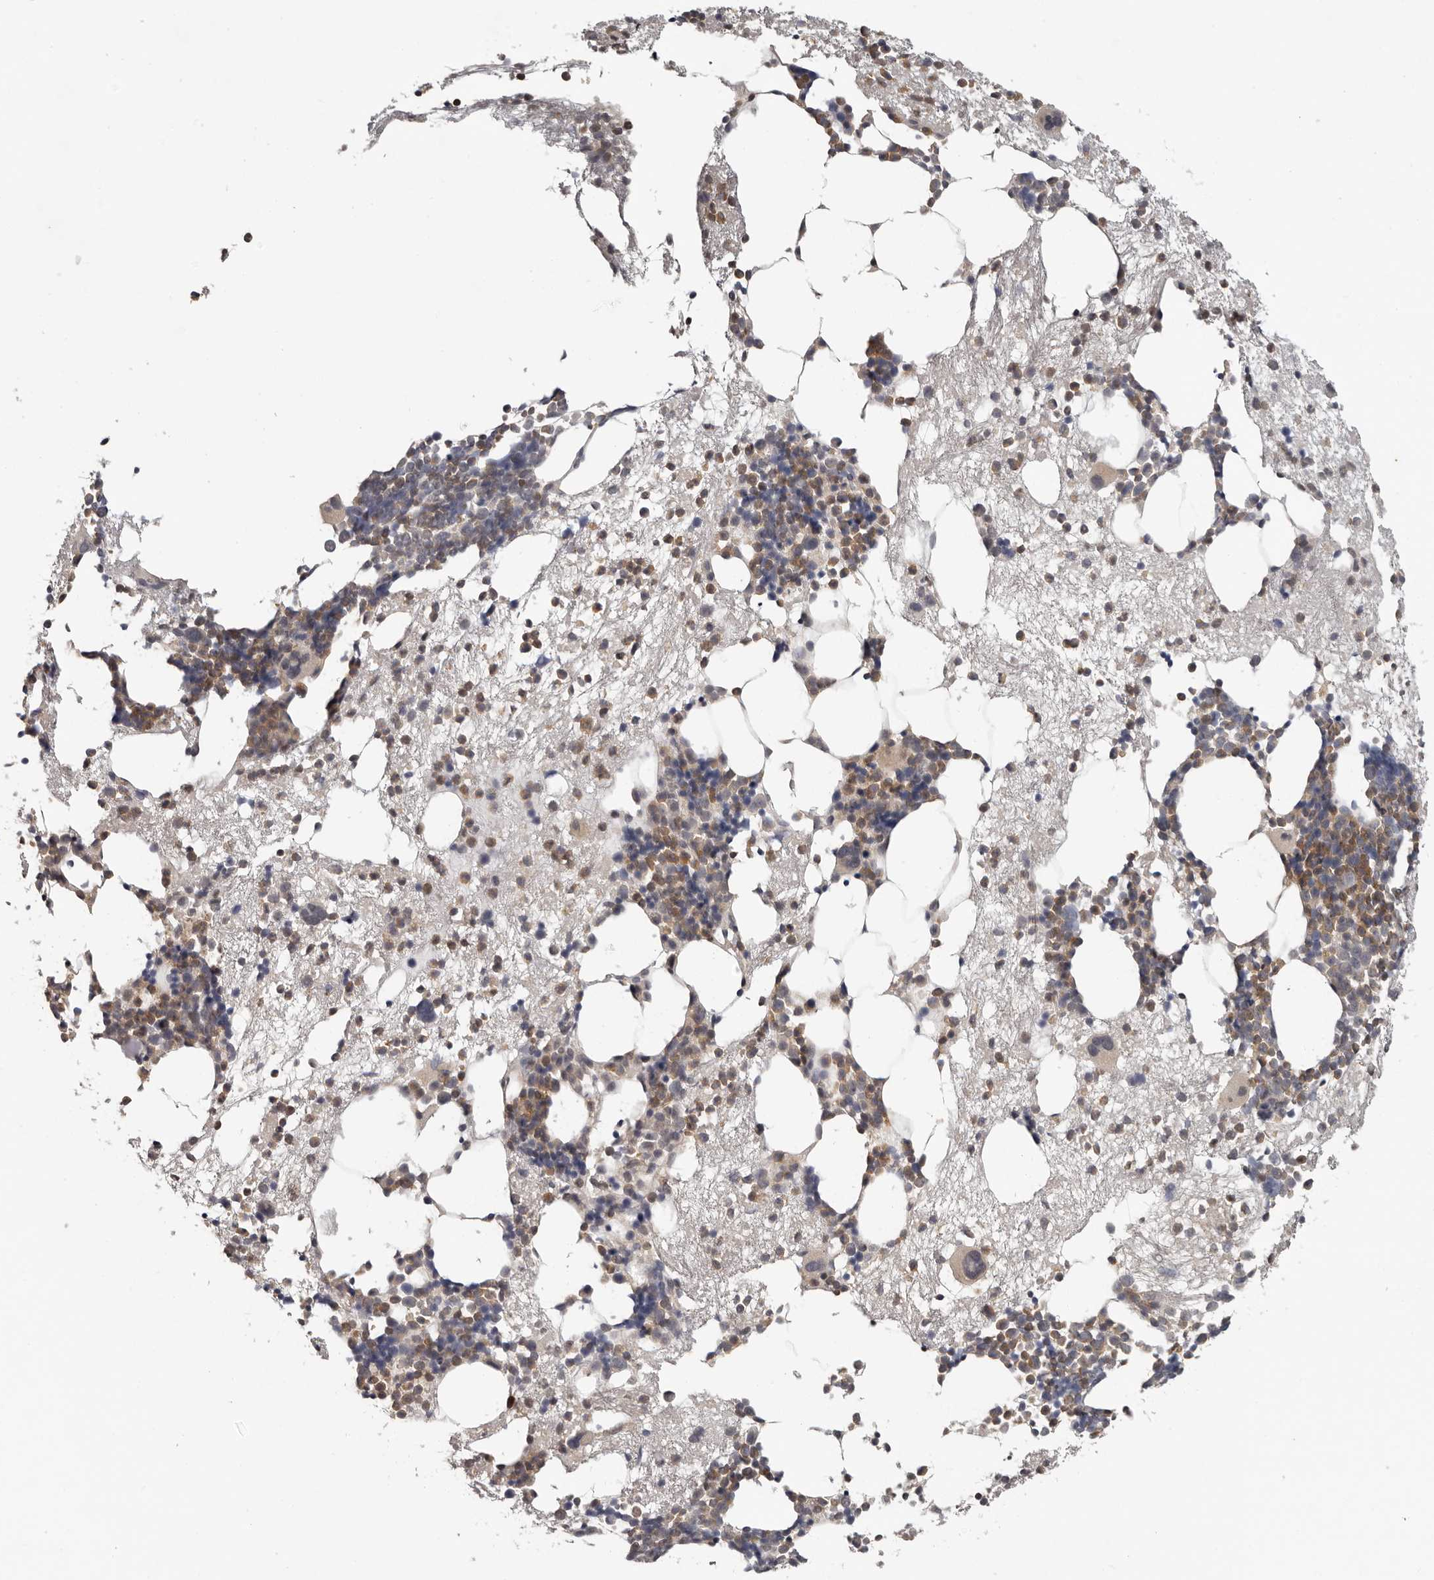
{"staining": {"intensity": "moderate", "quantity": "25%-75%", "location": "cytoplasmic/membranous"}, "tissue": "bone marrow", "cell_type": "Hematopoietic cells", "image_type": "normal", "snomed": [{"axis": "morphology", "description": "Normal tissue, NOS"}, {"axis": "topography", "description": "Bone marrow"}], "caption": "The image shows staining of normal bone marrow, revealing moderate cytoplasmic/membranous protein staining (brown color) within hematopoietic cells.", "gene": "ANKRD44", "patient": {"sex": "male", "age": 54}}